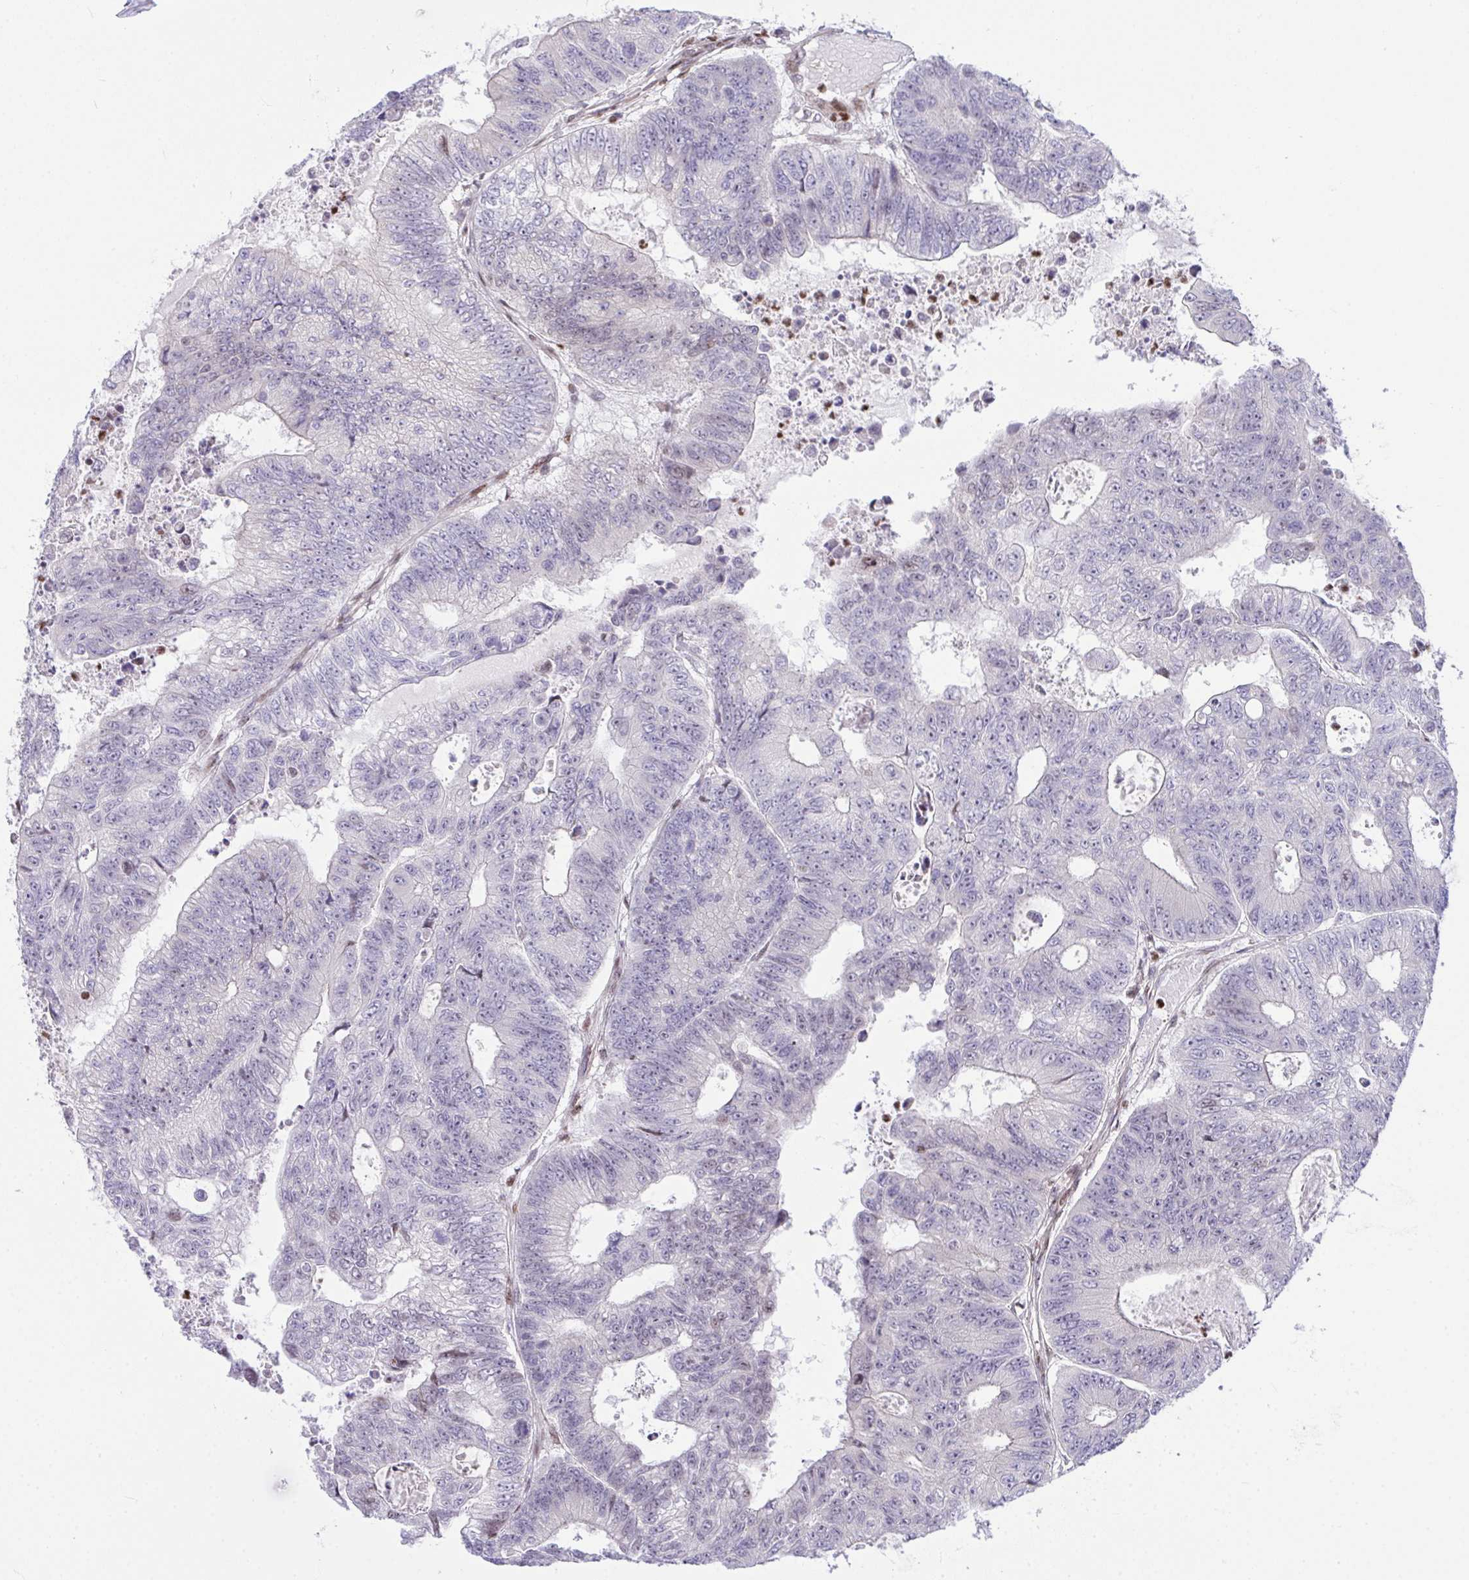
{"staining": {"intensity": "moderate", "quantity": "<25%", "location": "nuclear"}, "tissue": "colorectal cancer", "cell_type": "Tumor cells", "image_type": "cancer", "snomed": [{"axis": "morphology", "description": "Adenocarcinoma, NOS"}, {"axis": "topography", "description": "Colon"}], "caption": "A micrograph showing moderate nuclear positivity in approximately <25% of tumor cells in adenocarcinoma (colorectal), as visualized by brown immunohistochemical staining.", "gene": "RAPGEF5", "patient": {"sex": "female", "age": 48}}